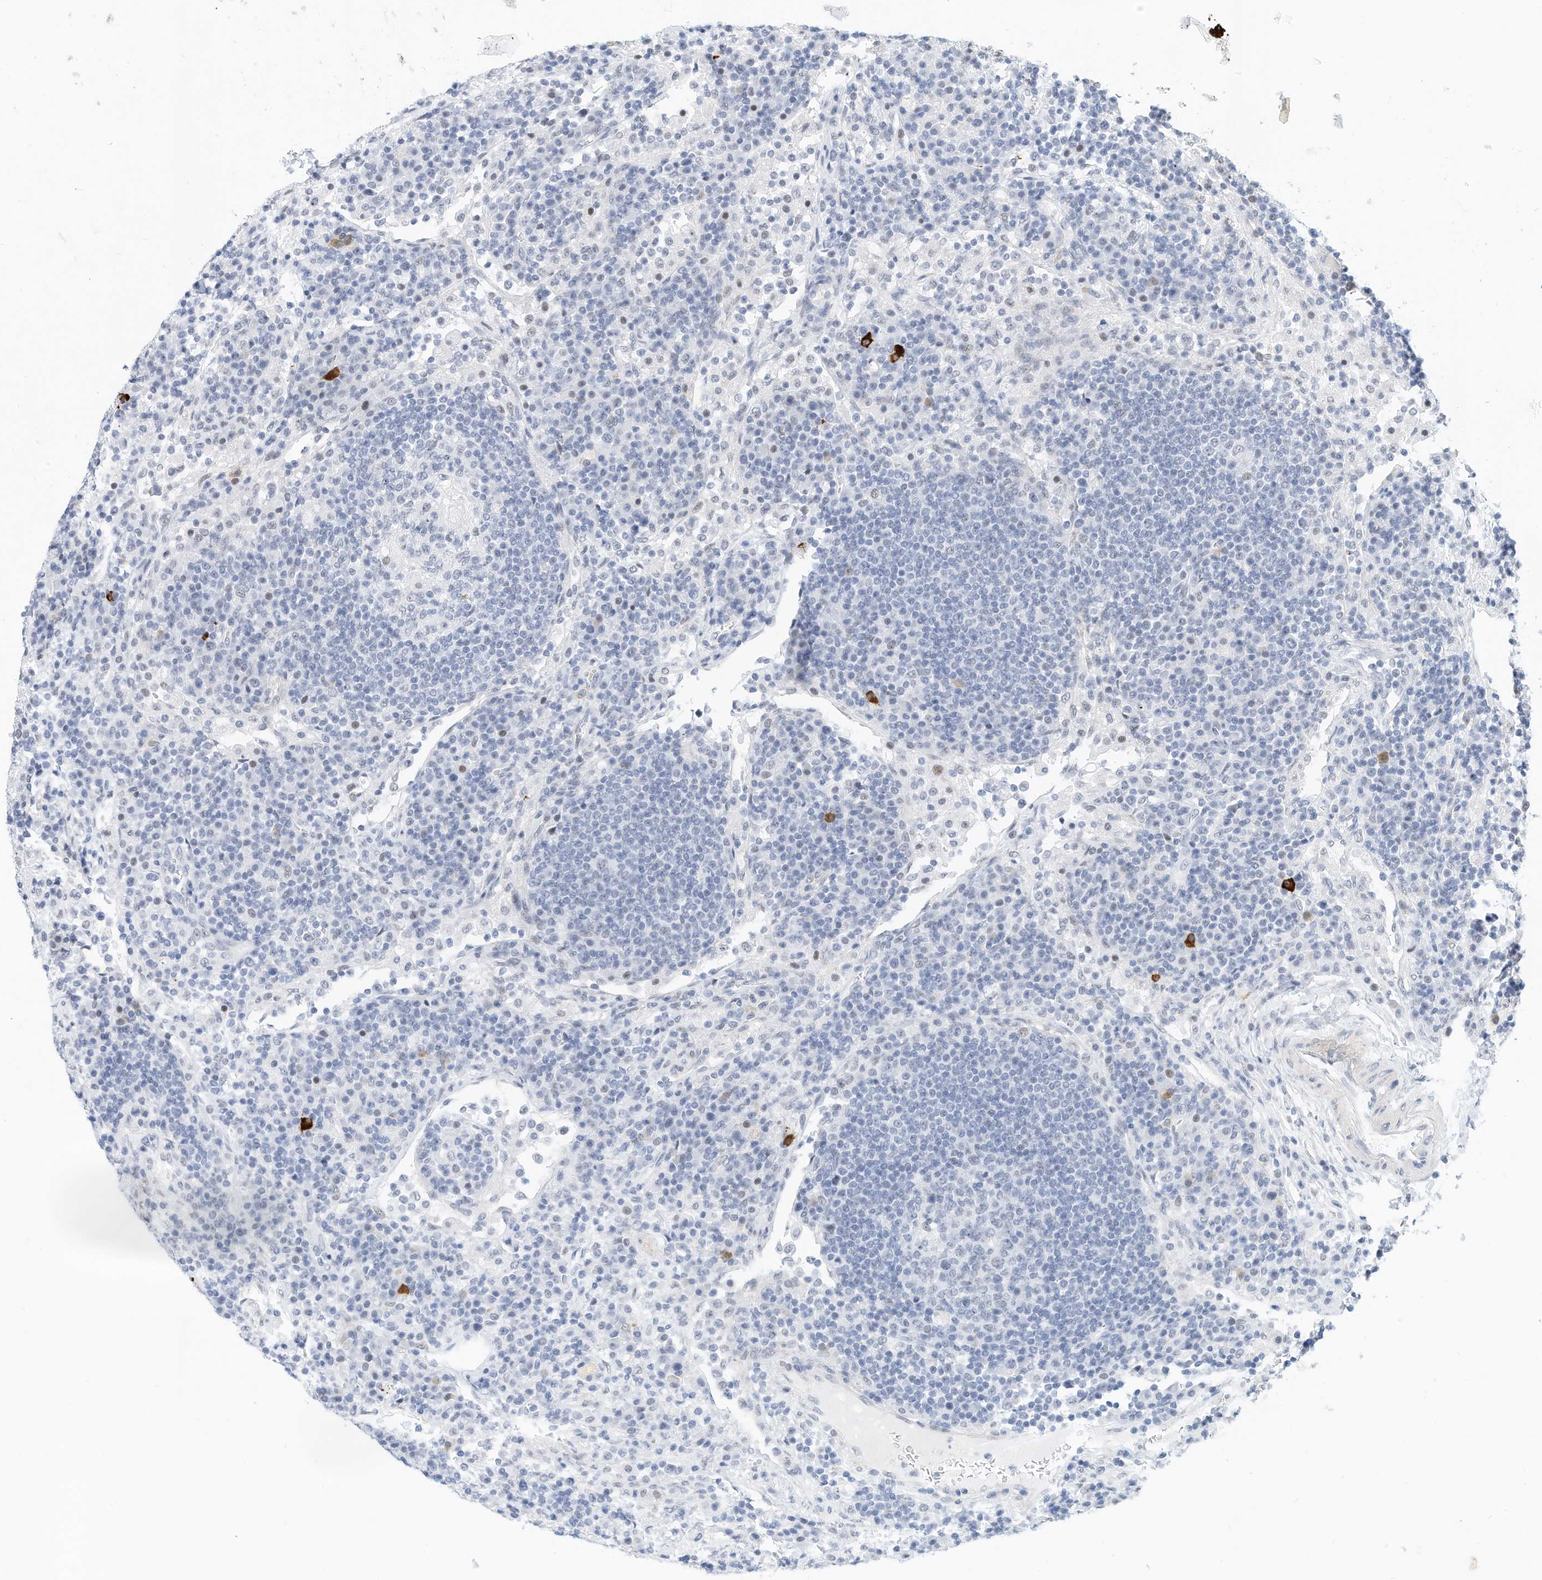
{"staining": {"intensity": "negative", "quantity": "none", "location": "none"}, "tissue": "lymph node", "cell_type": "Germinal center cells", "image_type": "normal", "snomed": [{"axis": "morphology", "description": "Normal tissue, NOS"}, {"axis": "topography", "description": "Lymph node"}], "caption": "IHC of unremarkable human lymph node shows no positivity in germinal center cells.", "gene": "ARHGAP28", "patient": {"sex": "female", "age": 53}}